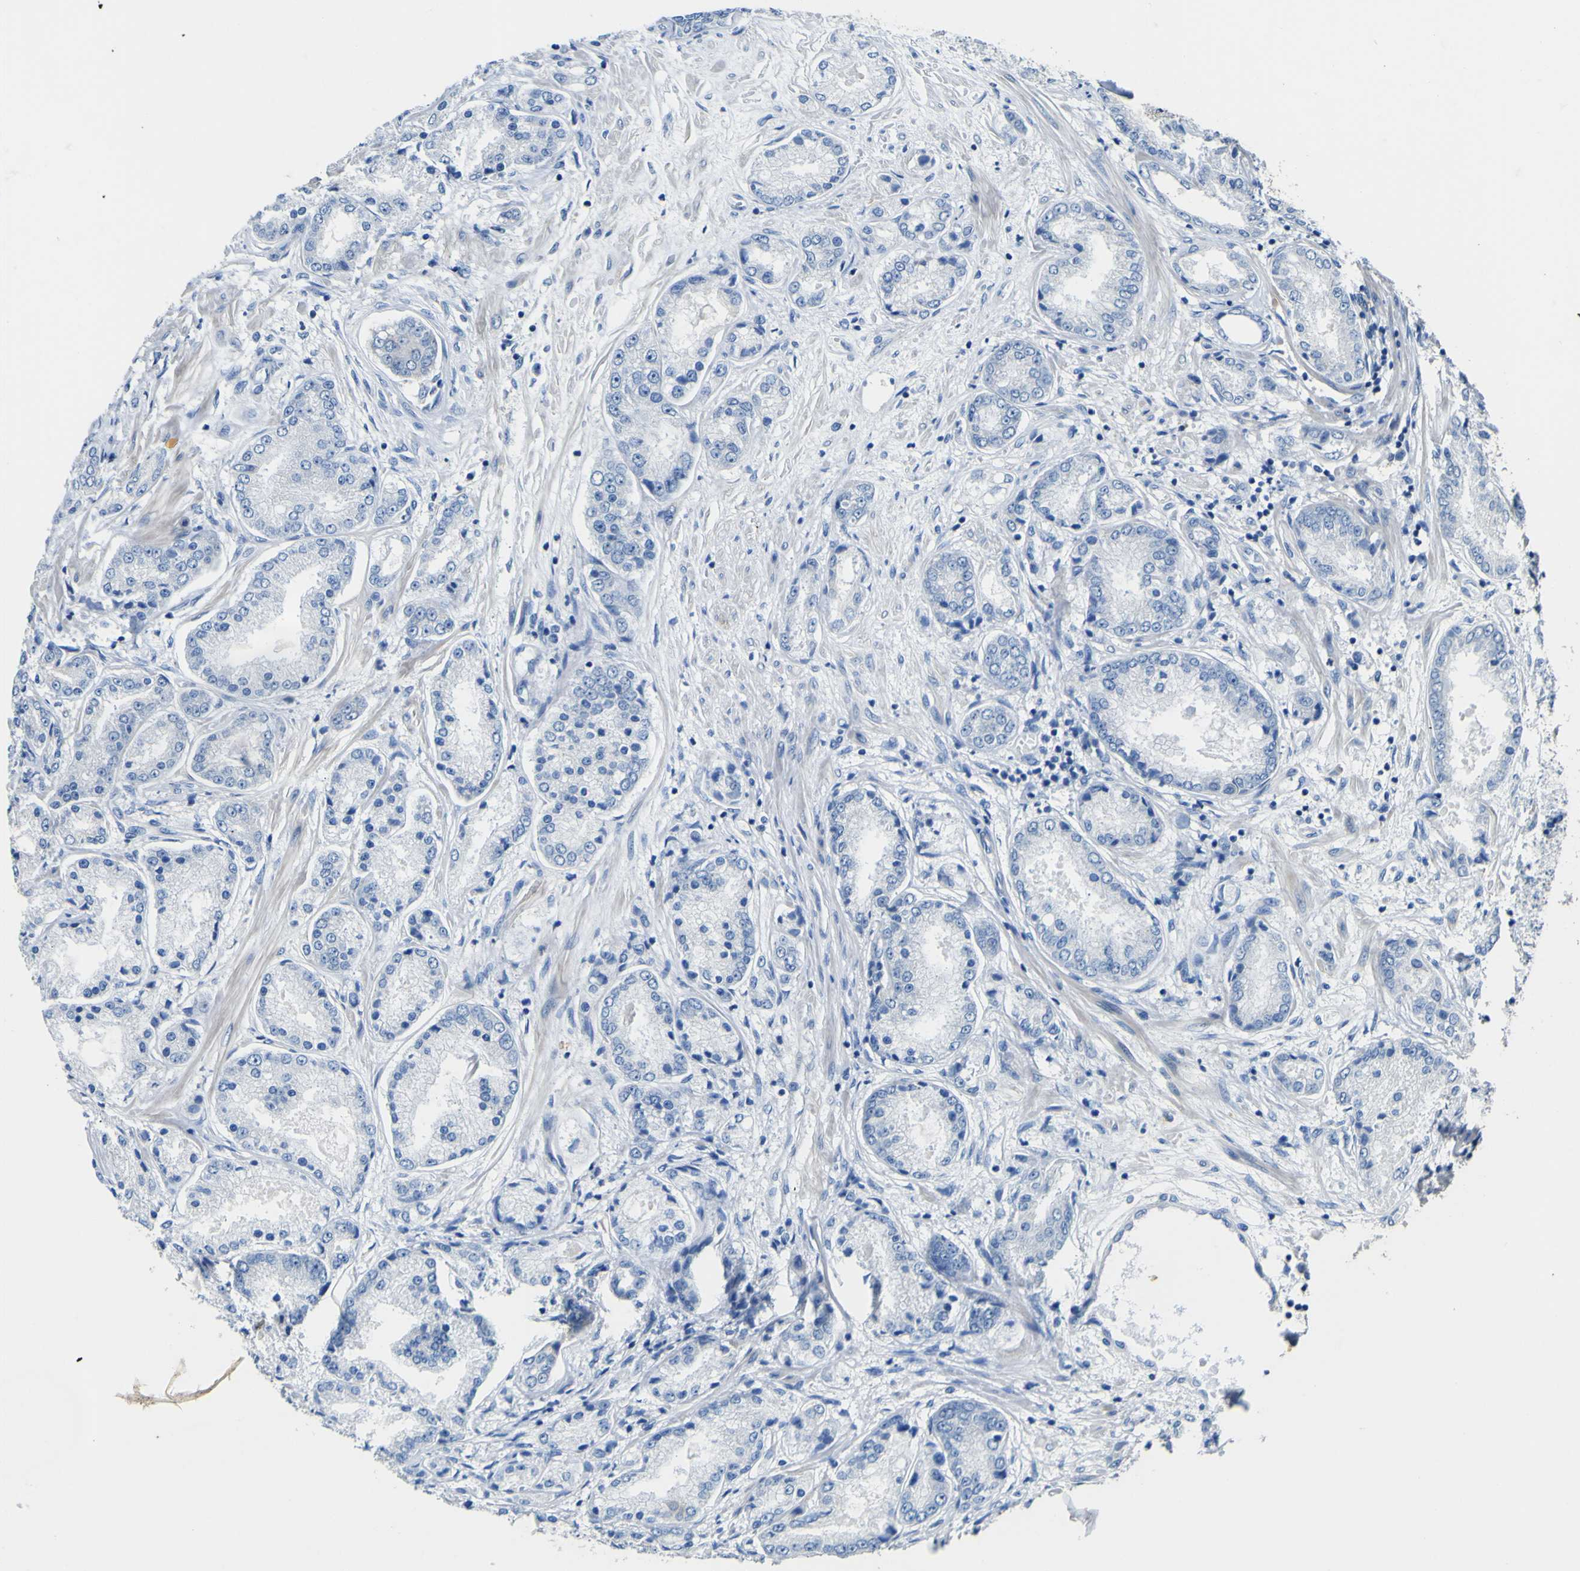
{"staining": {"intensity": "negative", "quantity": "none", "location": "none"}, "tissue": "prostate cancer", "cell_type": "Tumor cells", "image_type": "cancer", "snomed": [{"axis": "morphology", "description": "Adenocarcinoma, High grade"}, {"axis": "topography", "description": "Prostate"}], "caption": "IHC histopathology image of high-grade adenocarcinoma (prostate) stained for a protein (brown), which shows no positivity in tumor cells. (Brightfield microscopy of DAB IHC at high magnification).", "gene": "ALDH18A1", "patient": {"sex": "male", "age": 59}}